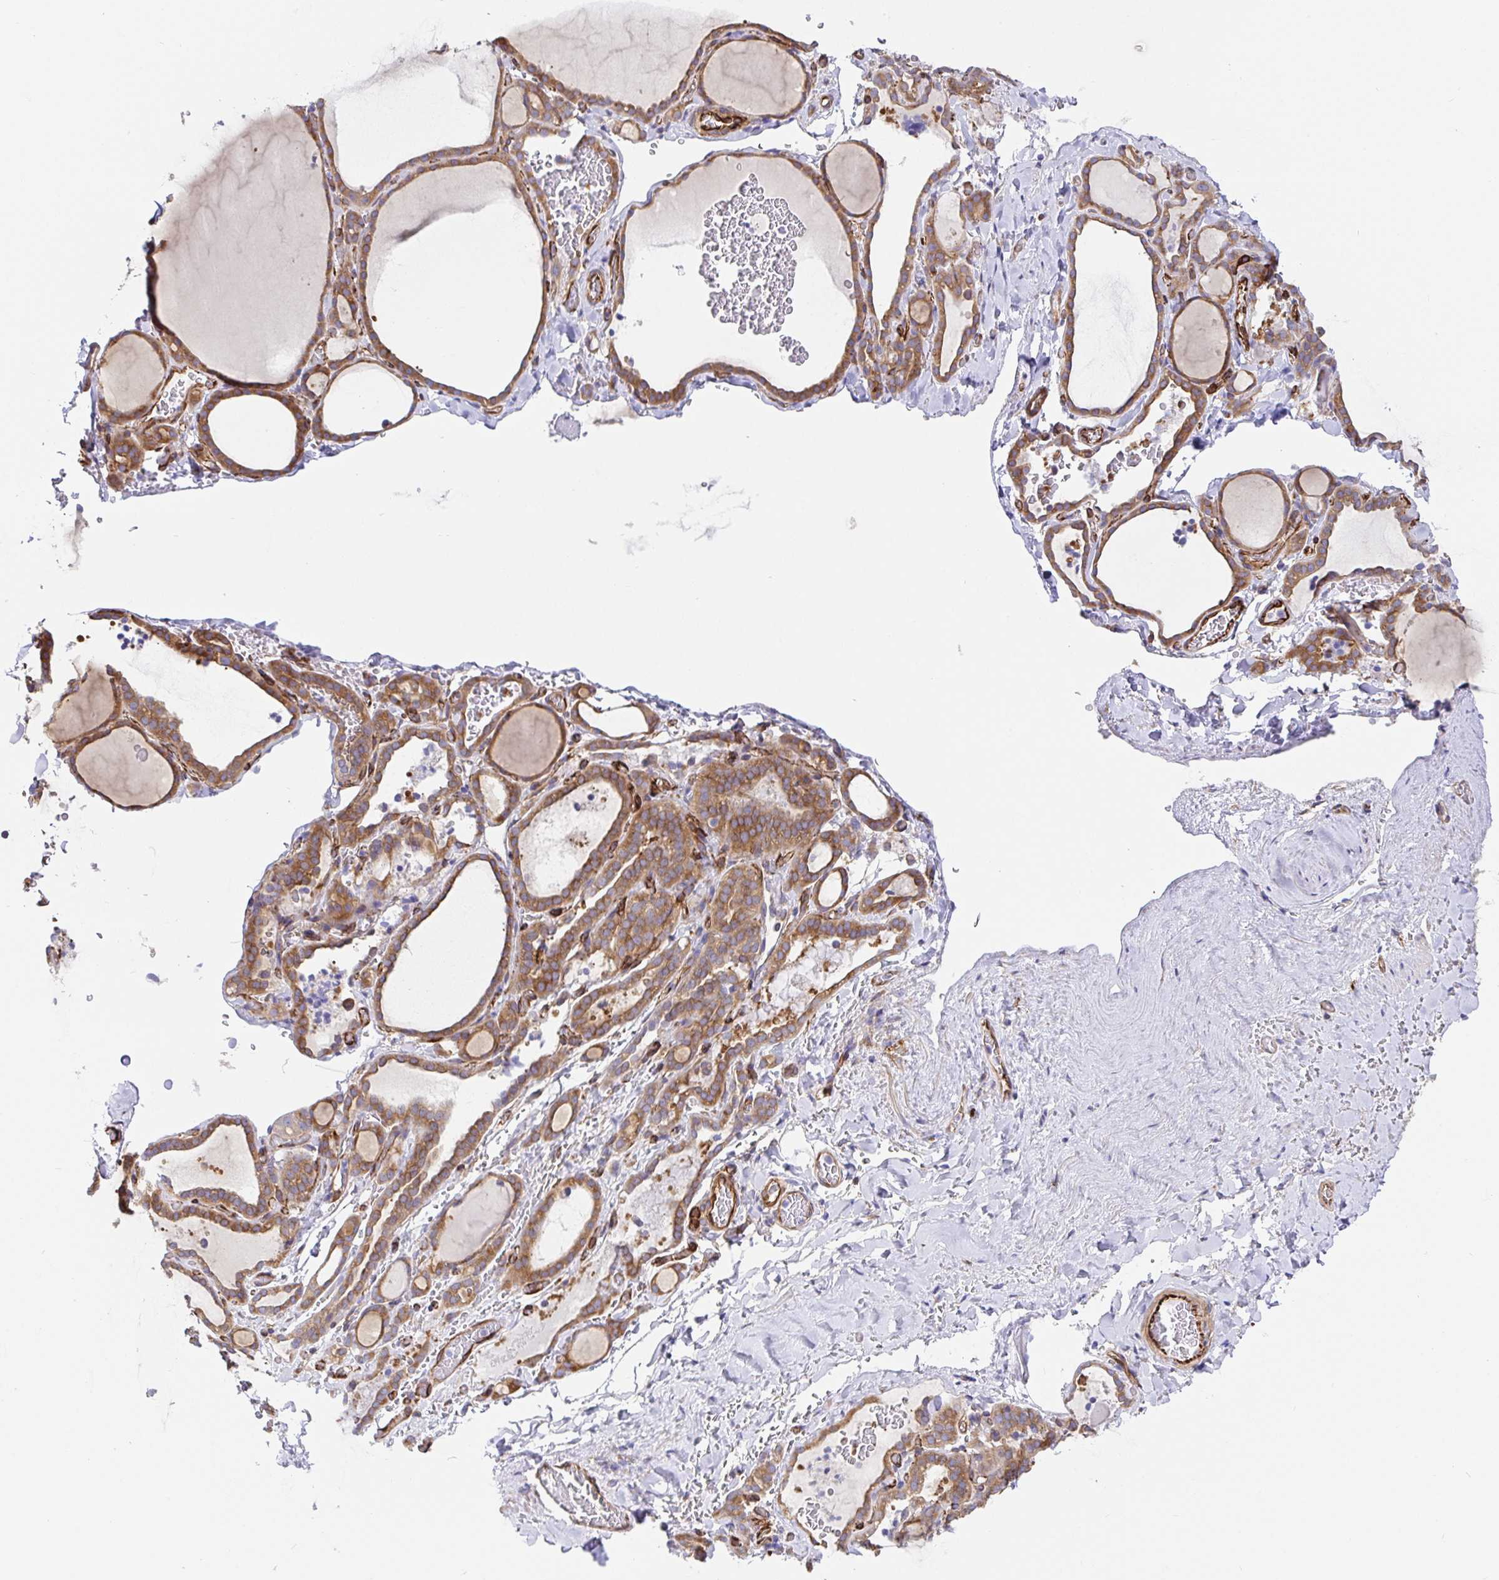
{"staining": {"intensity": "moderate", "quantity": "25%-75%", "location": "cytoplasmic/membranous"}, "tissue": "thyroid gland", "cell_type": "Glandular cells", "image_type": "normal", "snomed": [{"axis": "morphology", "description": "Normal tissue, NOS"}, {"axis": "topography", "description": "Thyroid gland"}], "caption": "IHC photomicrograph of unremarkable human thyroid gland stained for a protein (brown), which demonstrates medium levels of moderate cytoplasmic/membranous staining in about 25%-75% of glandular cells.", "gene": "DOCK1", "patient": {"sex": "female", "age": 22}}